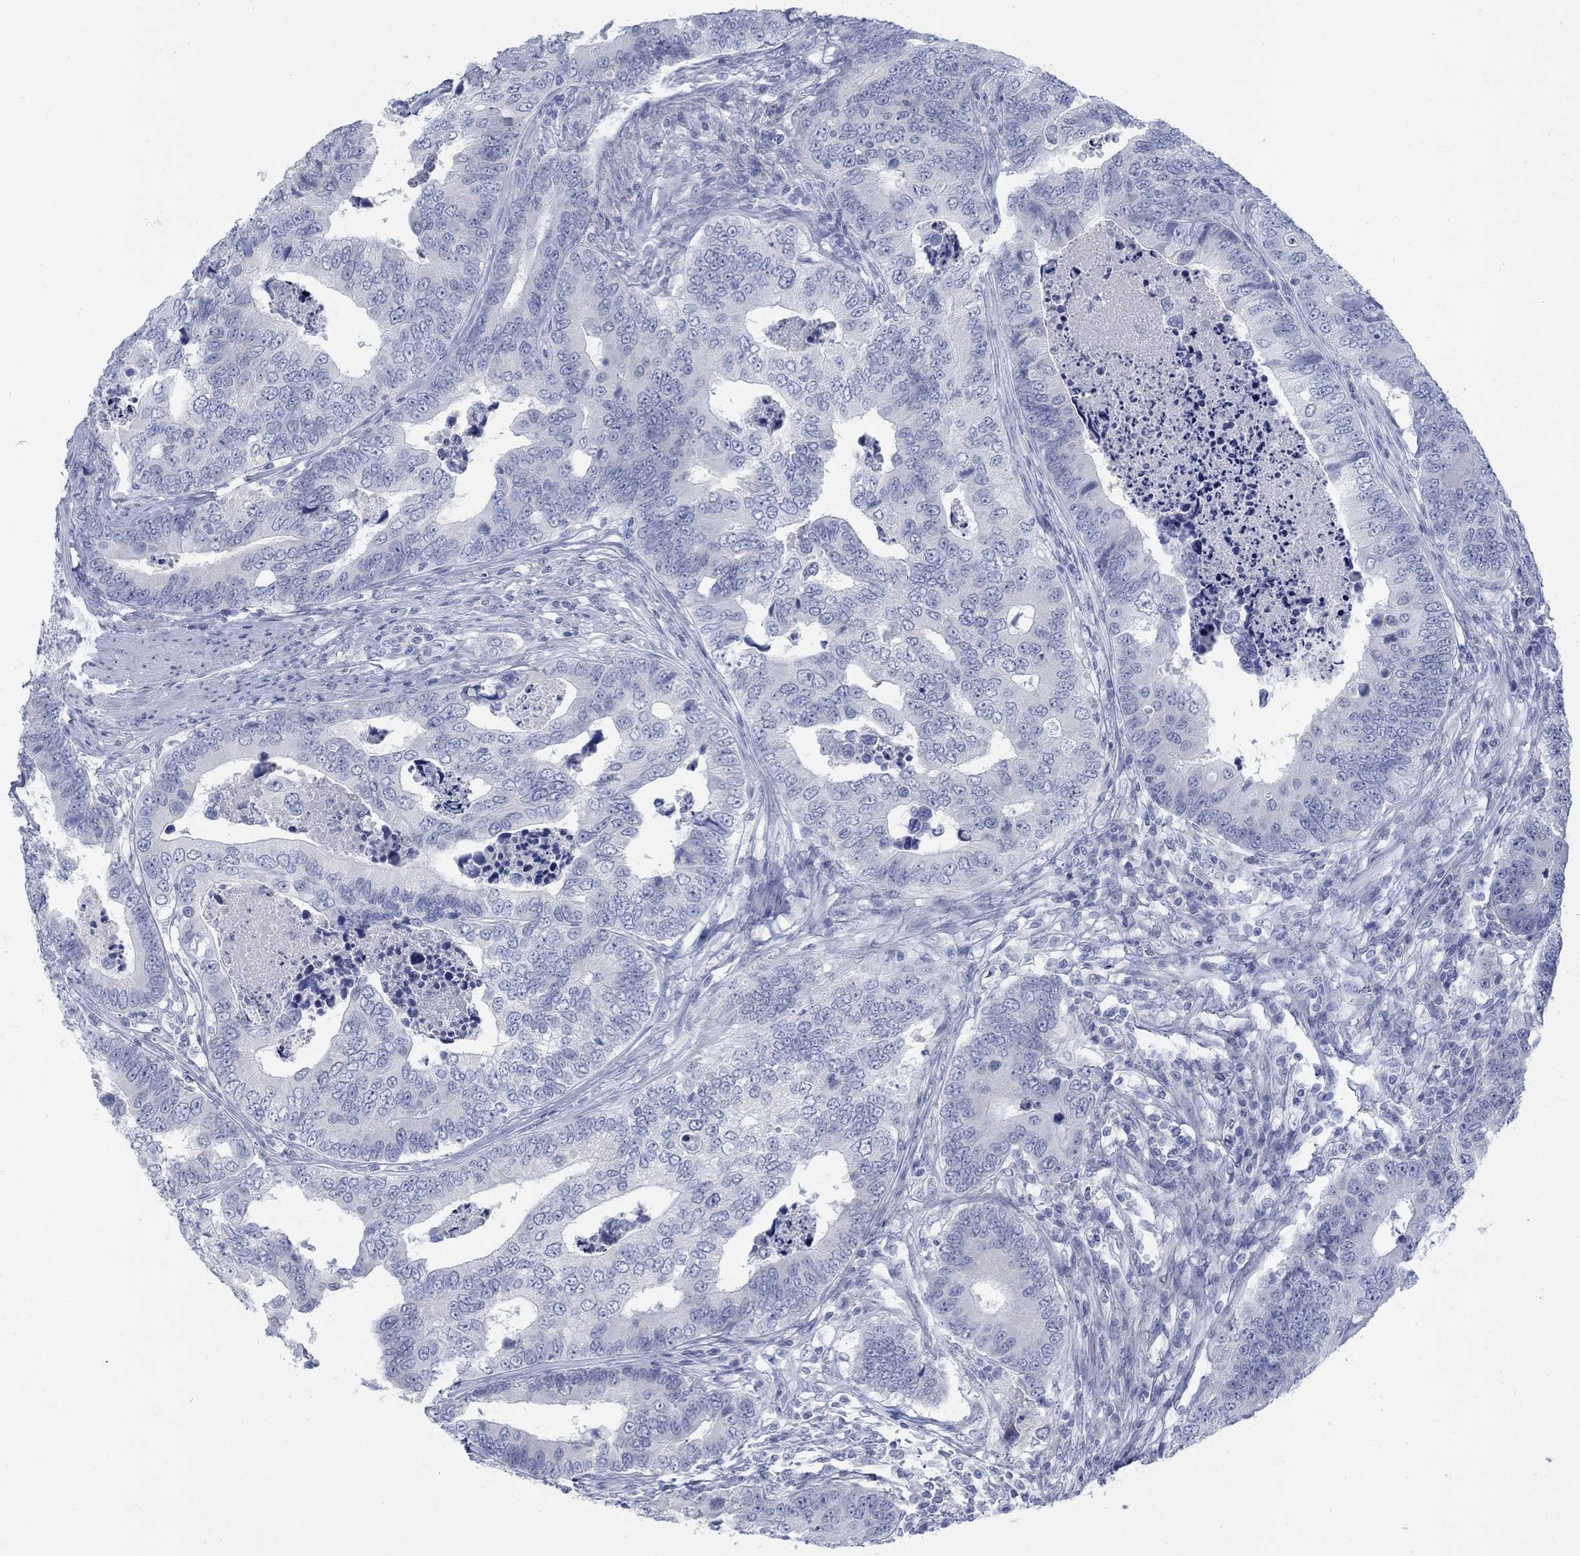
{"staining": {"intensity": "negative", "quantity": "none", "location": "none"}, "tissue": "colorectal cancer", "cell_type": "Tumor cells", "image_type": "cancer", "snomed": [{"axis": "morphology", "description": "Adenocarcinoma, NOS"}, {"axis": "topography", "description": "Colon"}], "caption": "Immunohistochemistry (IHC) image of colorectal adenocarcinoma stained for a protein (brown), which displays no staining in tumor cells. (DAB (3,3'-diaminobenzidine) immunohistochemistry, high magnification).", "gene": "RFTN2", "patient": {"sex": "female", "age": 72}}